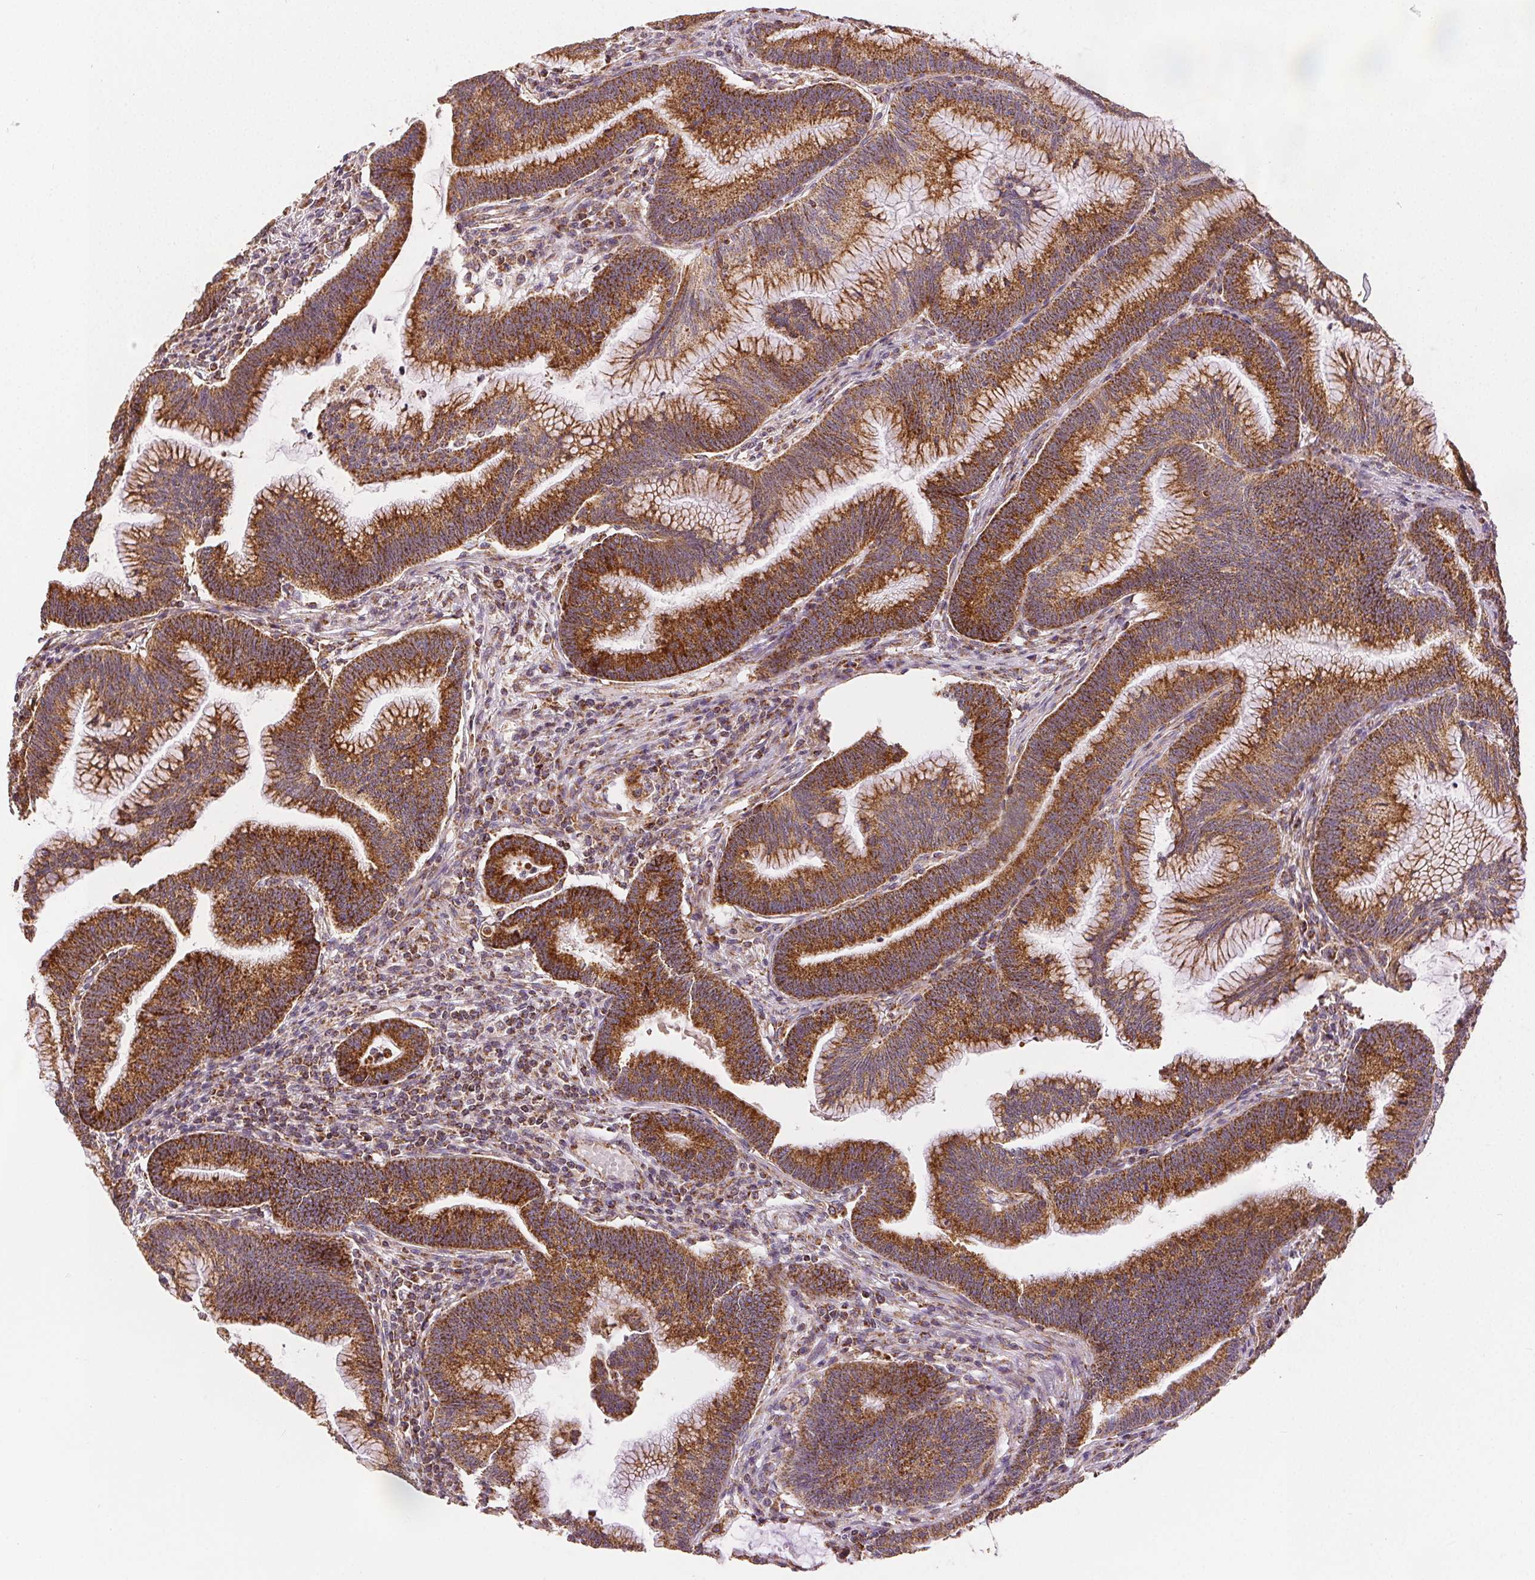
{"staining": {"intensity": "strong", "quantity": ">75%", "location": "cytoplasmic/membranous"}, "tissue": "colorectal cancer", "cell_type": "Tumor cells", "image_type": "cancer", "snomed": [{"axis": "morphology", "description": "Adenocarcinoma, NOS"}, {"axis": "topography", "description": "Colon"}], "caption": "Colorectal adenocarcinoma stained with DAB immunohistochemistry shows high levels of strong cytoplasmic/membranous staining in approximately >75% of tumor cells.", "gene": "SDHB", "patient": {"sex": "female", "age": 78}}